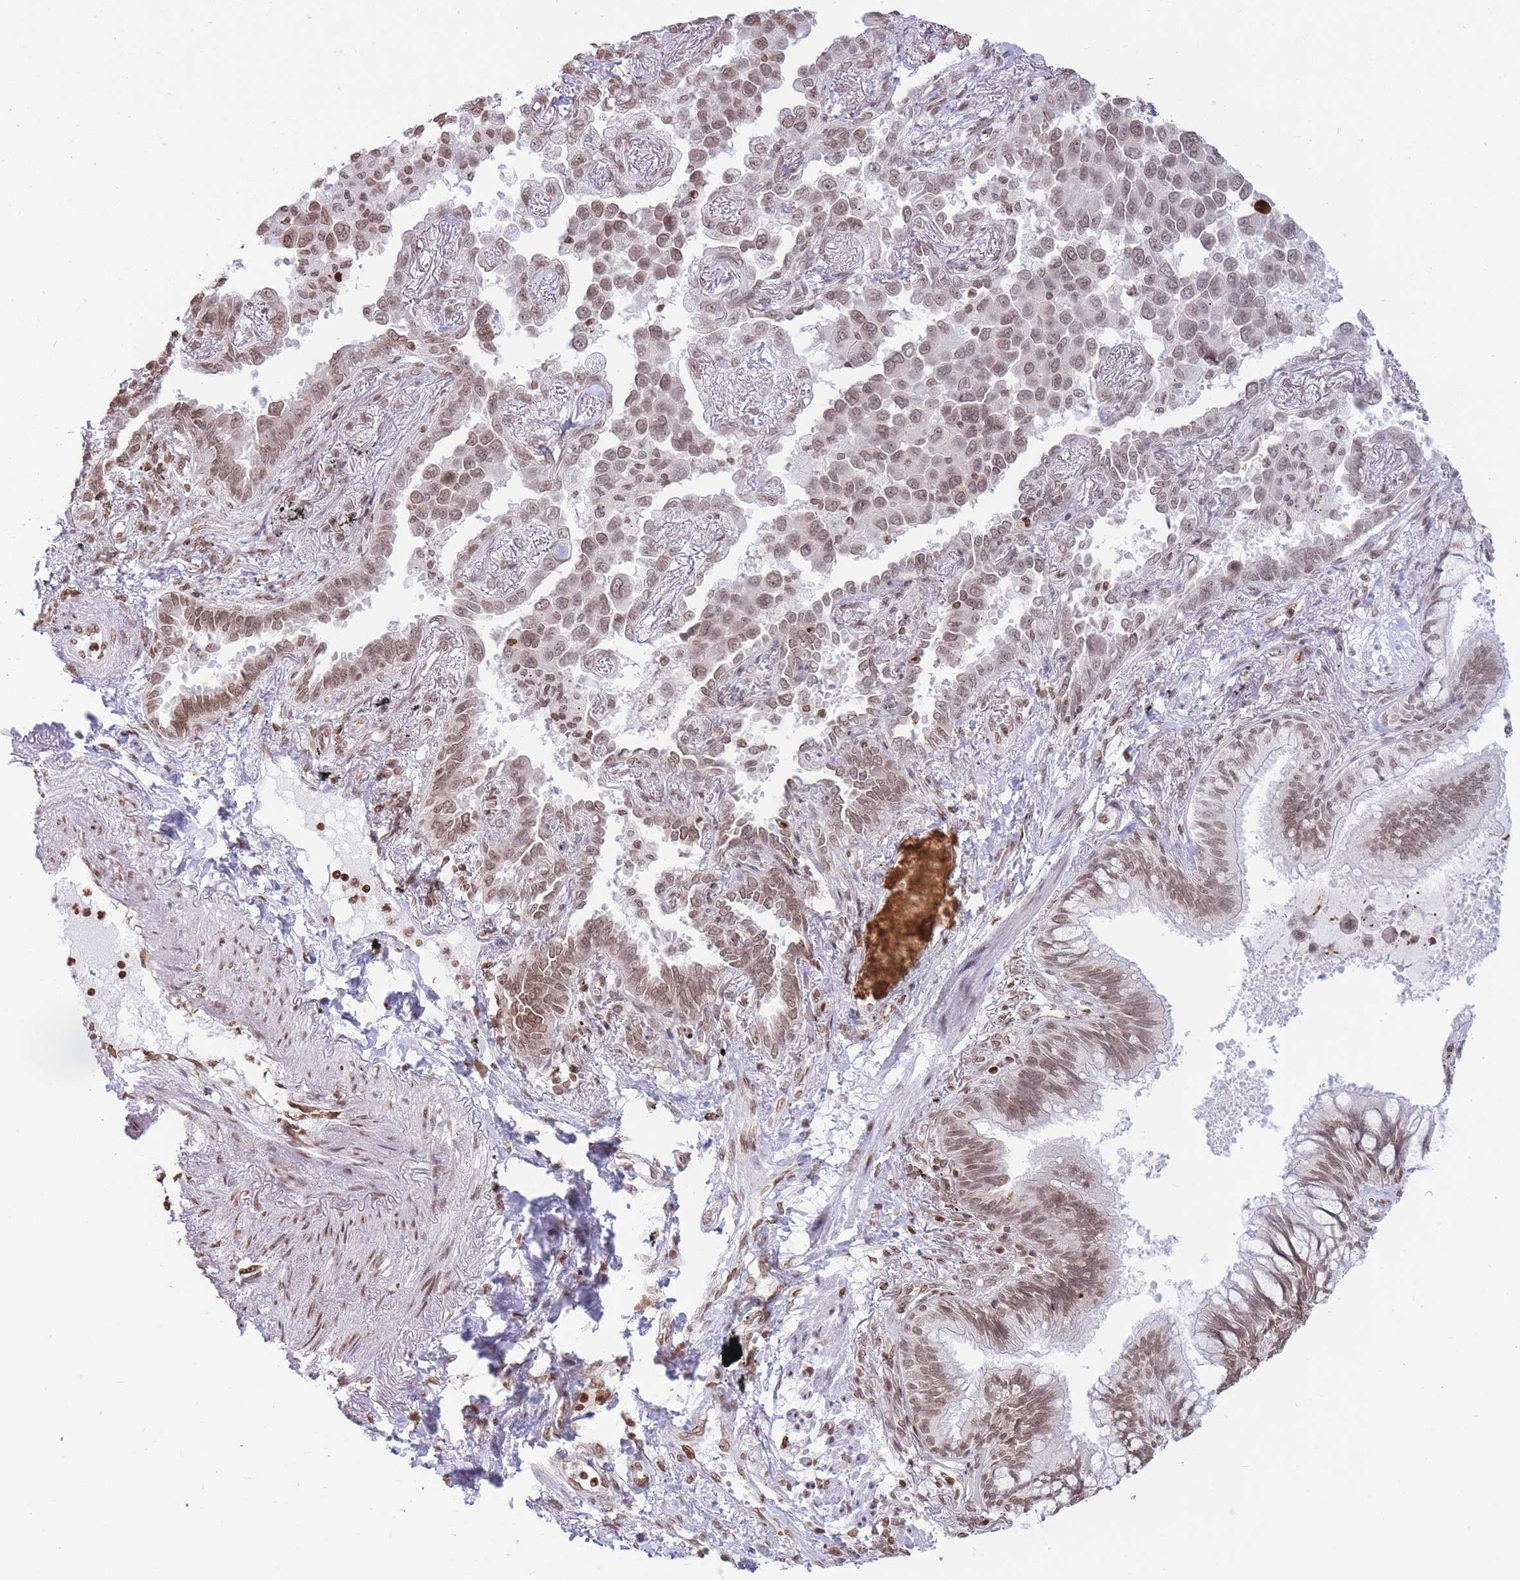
{"staining": {"intensity": "moderate", "quantity": ">75%", "location": "nuclear"}, "tissue": "lung cancer", "cell_type": "Tumor cells", "image_type": "cancer", "snomed": [{"axis": "morphology", "description": "Adenocarcinoma, NOS"}, {"axis": "topography", "description": "Lung"}], "caption": "Lung cancer (adenocarcinoma) tissue reveals moderate nuclear staining in approximately >75% of tumor cells (Brightfield microscopy of DAB IHC at high magnification).", "gene": "SHISAL1", "patient": {"sex": "male", "age": 67}}